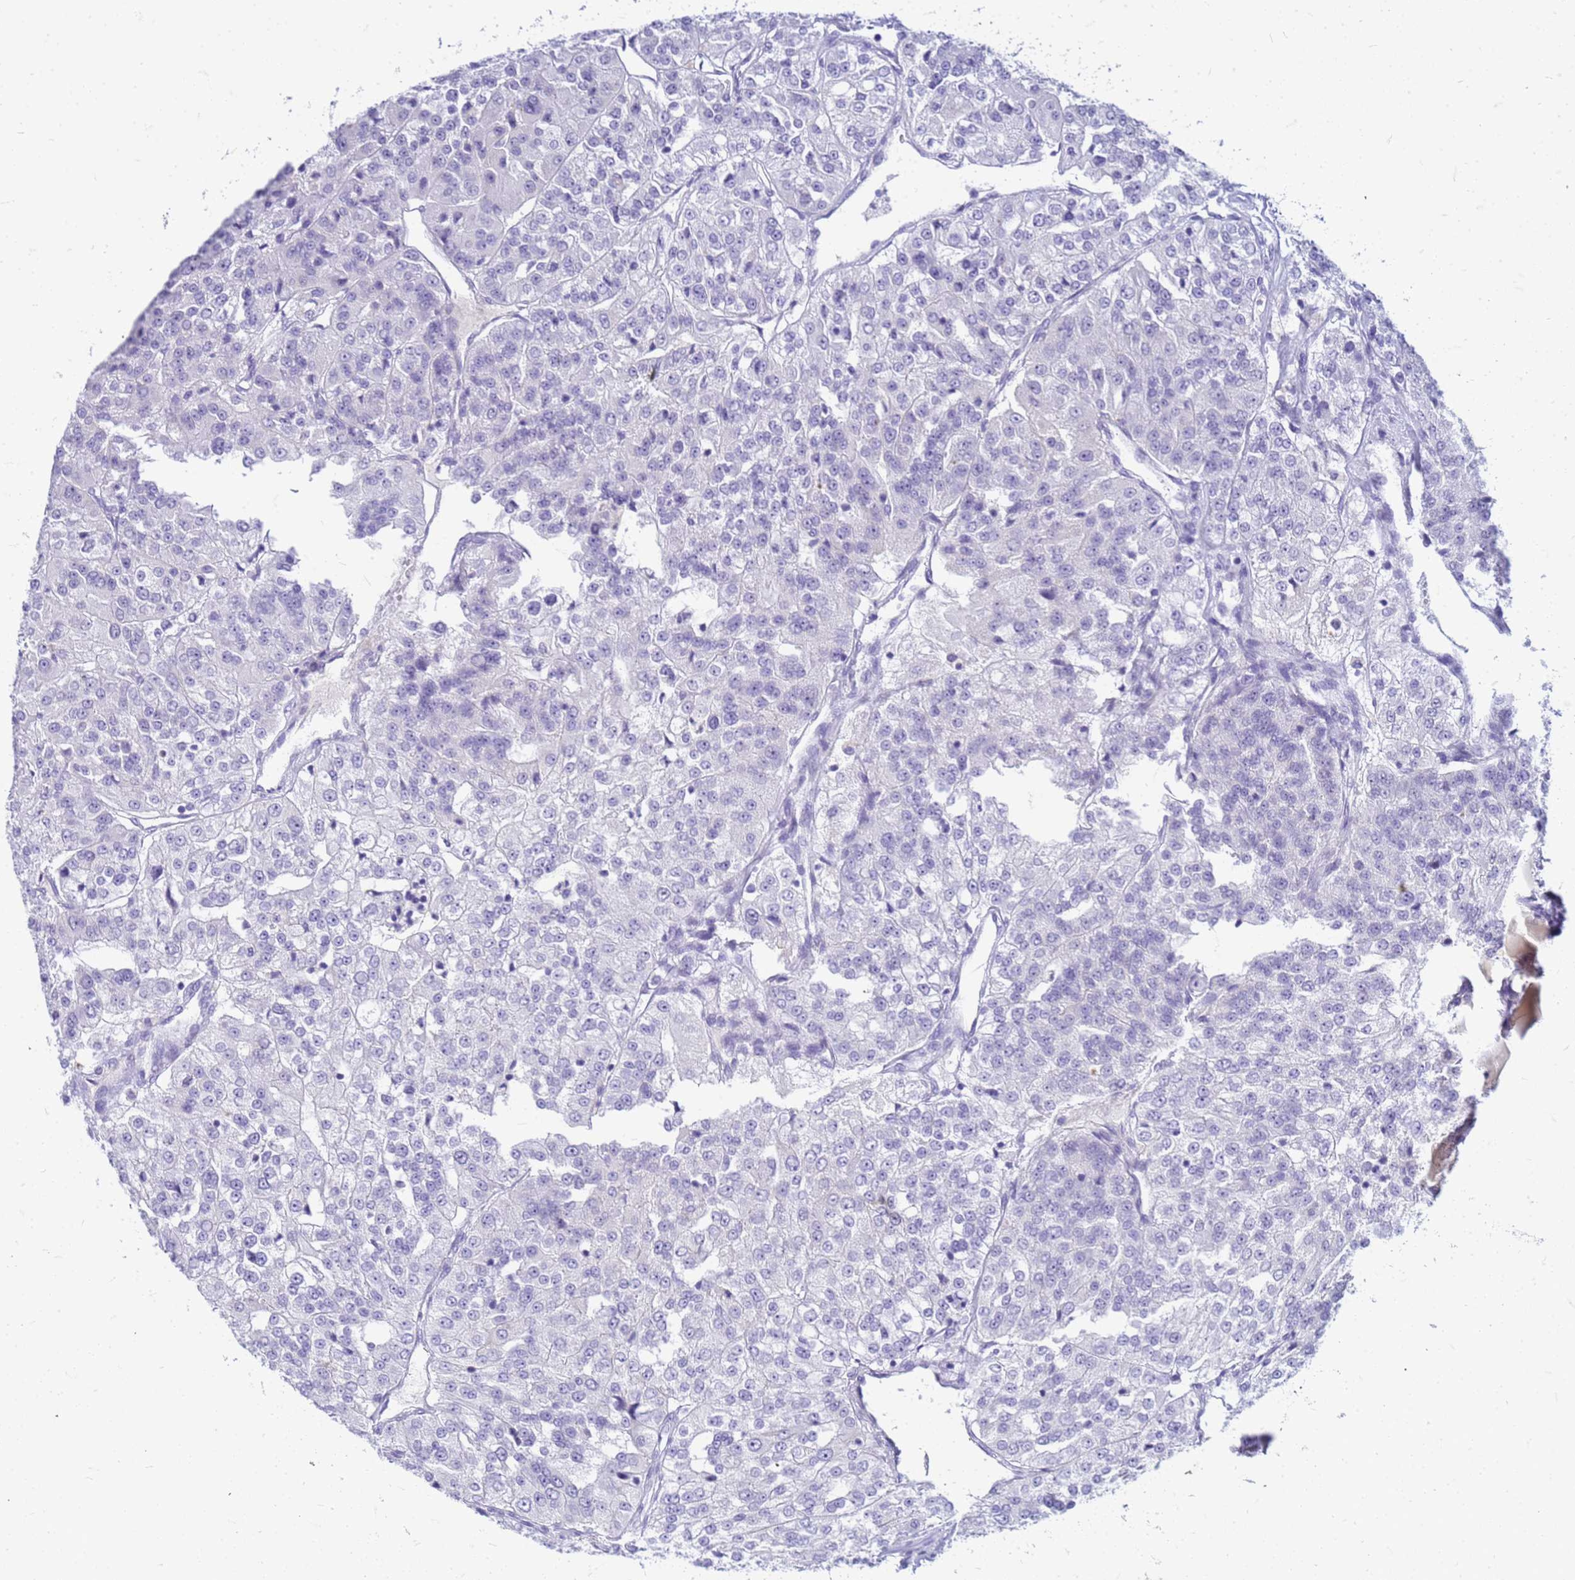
{"staining": {"intensity": "negative", "quantity": "none", "location": "none"}, "tissue": "renal cancer", "cell_type": "Tumor cells", "image_type": "cancer", "snomed": [{"axis": "morphology", "description": "Adenocarcinoma, NOS"}, {"axis": "topography", "description": "Kidney"}], "caption": "This micrograph is of renal adenocarcinoma stained with immunohistochemistry (IHC) to label a protein in brown with the nuclei are counter-stained blue. There is no staining in tumor cells. (Stains: DAB immunohistochemistry (IHC) with hematoxylin counter stain, Microscopy: brightfield microscopy at high magnification).", "gene": "CFAP100", "patient": {"sex": "female", "age": 63}}